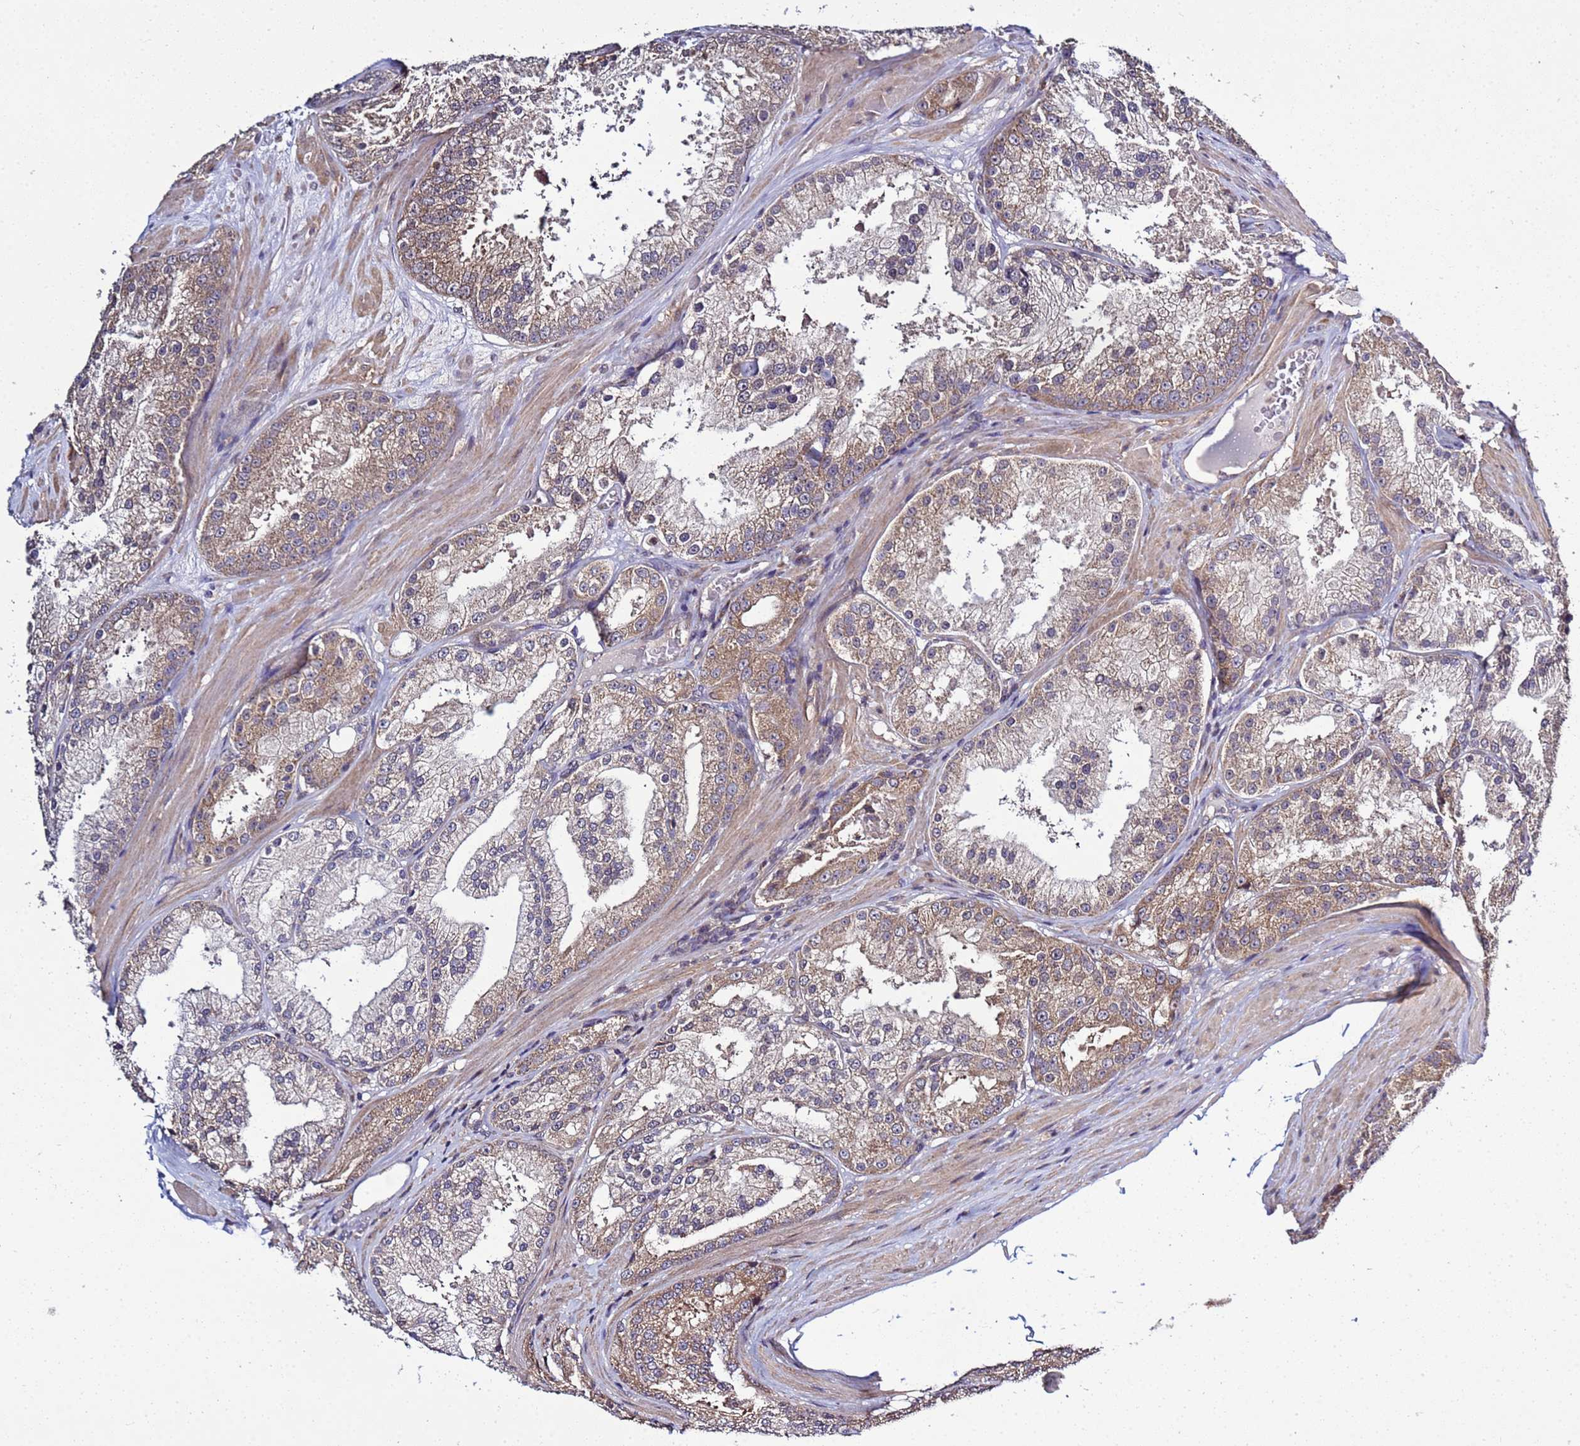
{"staining": {"intensity": "moderate", "quantity": ">75%", "location": "cytoplasmic/membranous"}, "tissue": "prostate cancer", "cell_type": "Tumor cells", "image_type": "cancer", "snomed": [{"axis": "morphology", "description": "Adenocarcinoma, High grade"}, {"axis": "topography", "description": "Prostate"}], "caption": "Immunohistochemical staining of prostate cancer displays medium levels of moderate cytoplasmic/membranous protein staining in about >75% of tumor cells.", "gene": "P2RX7", "patient": {"sex": "male", "age": 61}}